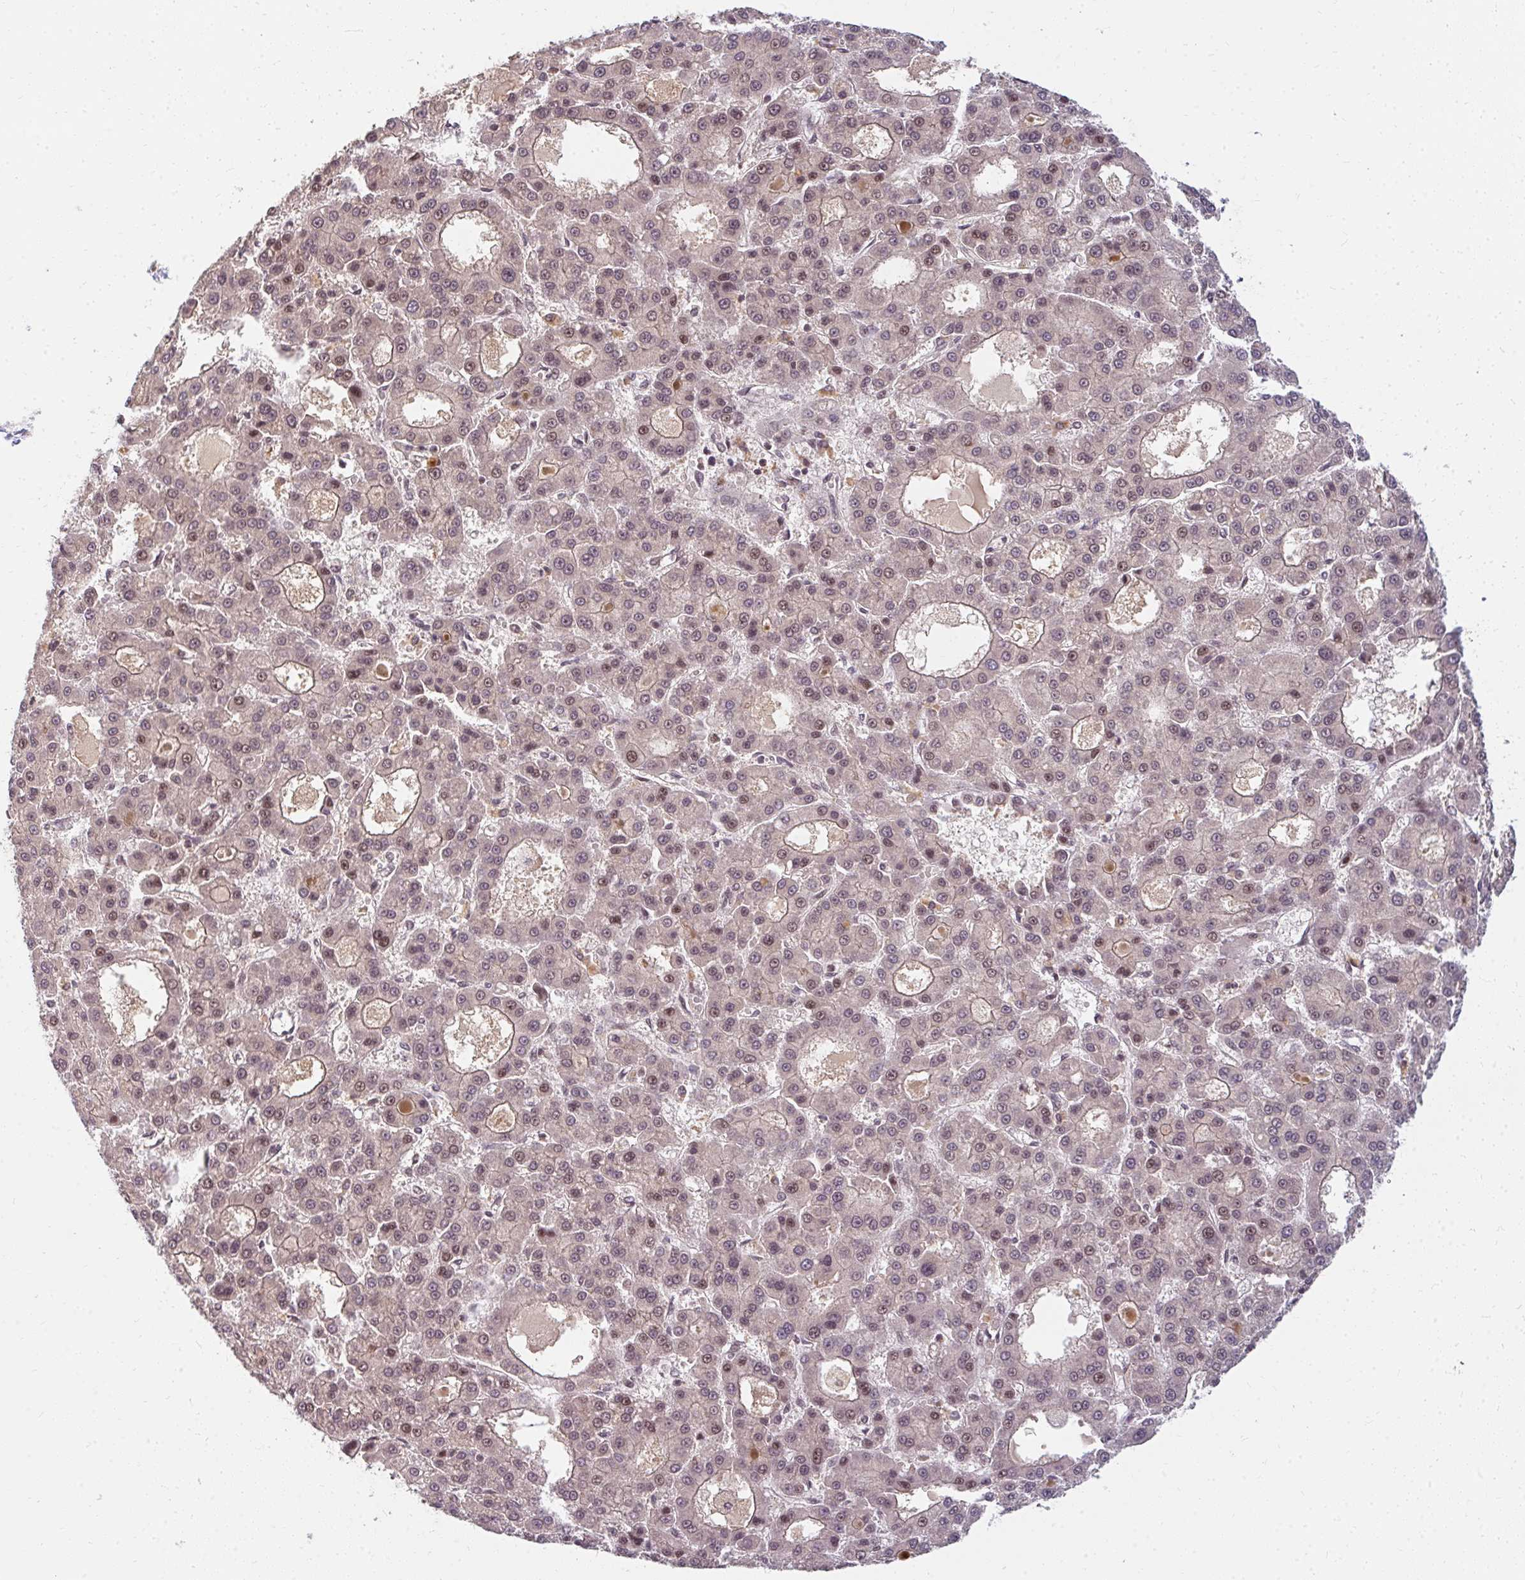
{"staining": {"intensity": "moderate", "quantity": "<25%", "location": "nuclear"}, "tissue": "liver cancer", "cell_type": "Tumor cells", "image_type": "cancer", "snomed": [{"axis": "morphology", "description": "Carcinoma, Hepatocellular, NOS"}, {"axis": "topography", "description": "Liver"}], "caption": "An image of human liver cancer stained for a protein displays moderate nuclear brown staining in tumor cells.", "gene": "GTF3C6", "patient": {"sex": "male", "age": 70}}